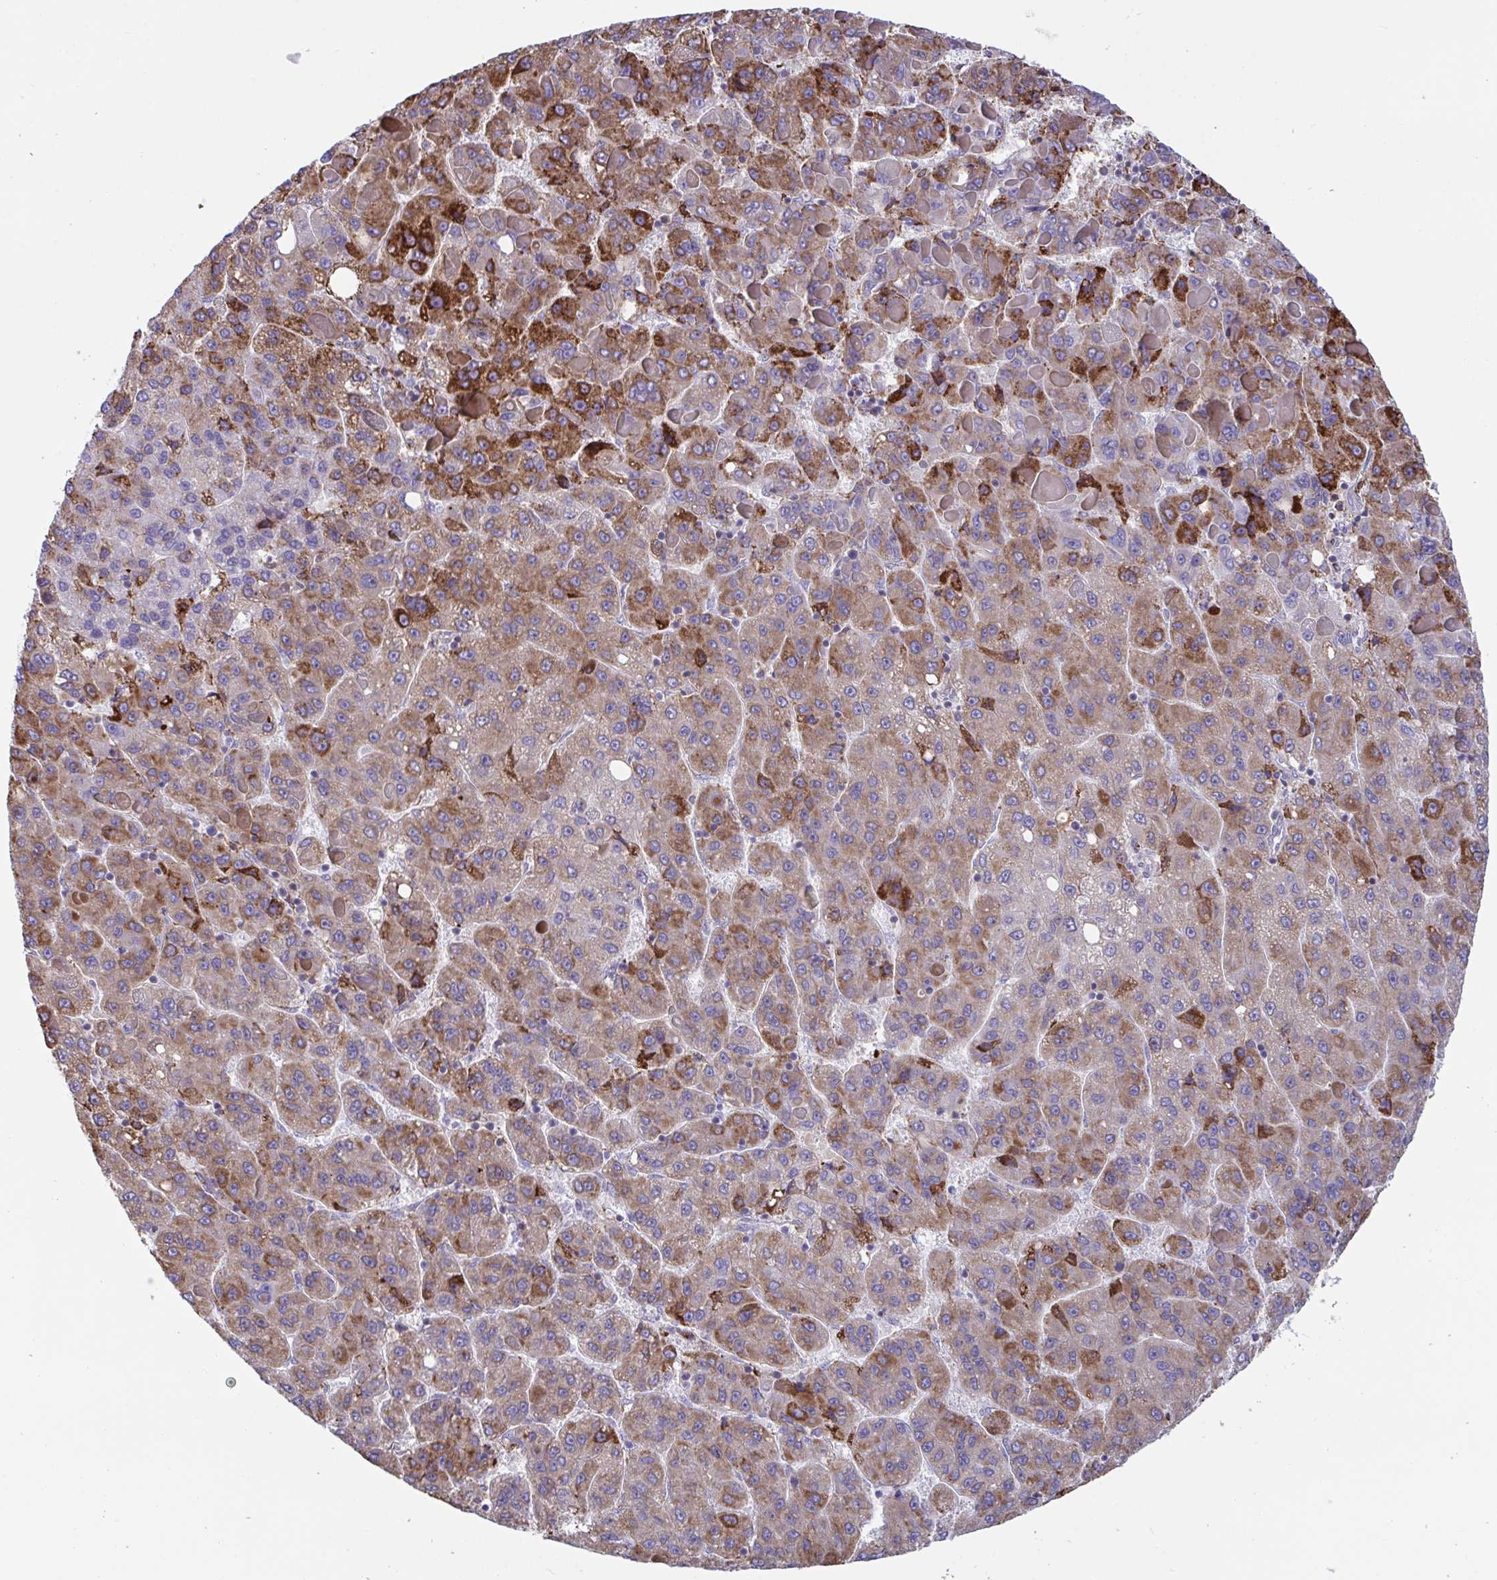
{"staining": {"intensity": "strong", "quantity": "25%-75%", "location": "cytoplasmic/membranous"}, "tissue": "liver cancer", "cell_type": "Tumor cells", "image_type": "cancer", "snomed": [{"axis": "morphology", "description": "Carcinoma, Hepatocellular, NOS"}, {"axis": "topography", "description": "Liver"}], "caption": "Liver hepatocellular carcinoma stained with a protein marker displays strong staining in tumor cells.", "gene": "PEAK3", "patient": {"sex": "female", "age": 82}}